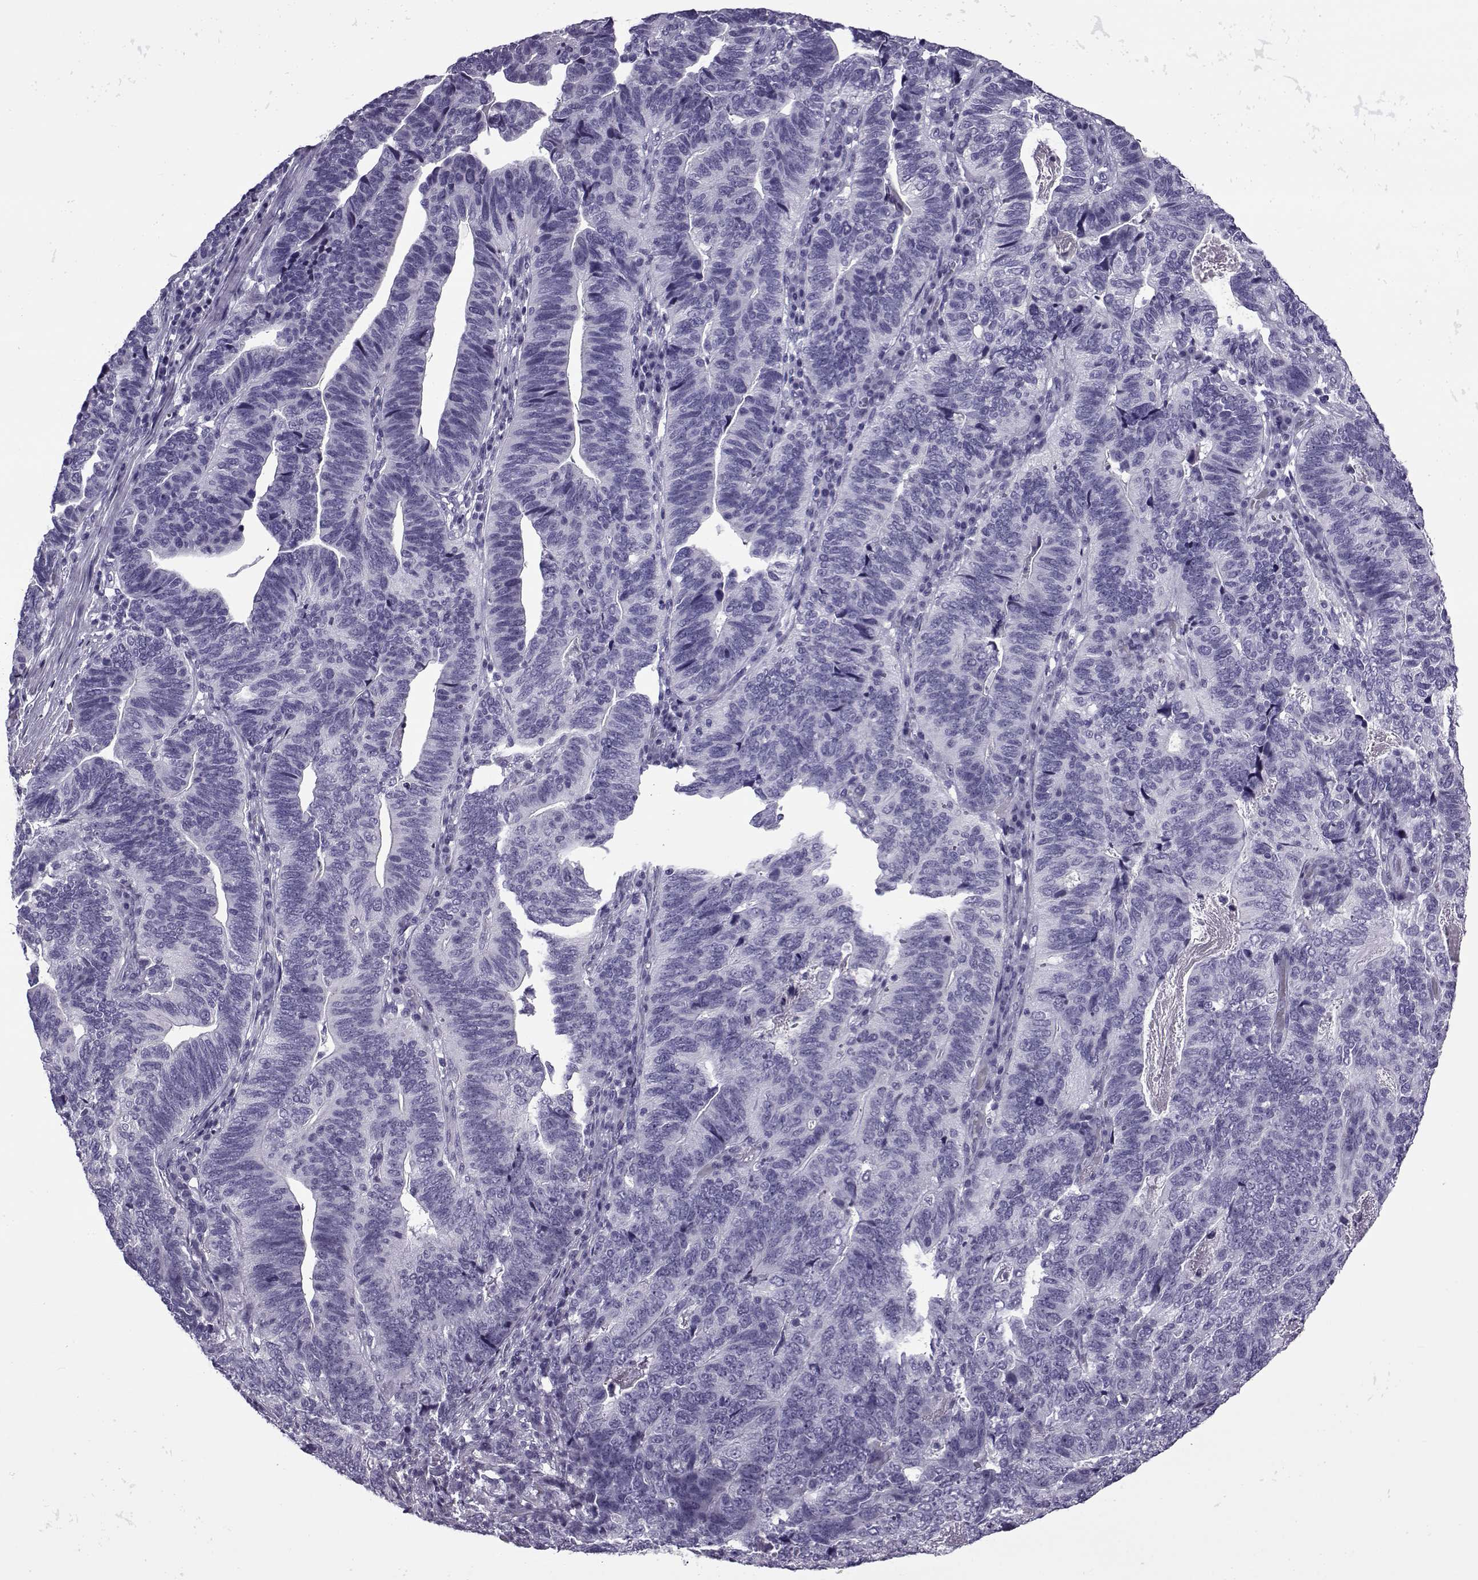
{"staining": {"intensity": "negative", "quantity": "none", "location": "none"}, "tissue": "stomach cancer", "cell_type": "Tumor cells", "image_type": "cancer", "snomed": [{"axis": "morphology", "description": "Adenocarcinoma, NOS"}, {"axis": "topography", "description": "Stomach, upper"}], "caption": "Human stomach adenocarcinoma stained for a protein using immunohistochemistry (IHC) reveals no staining in tumor cells.", "gene": "OIP5", "patient": {"sex": "female", "age": 67}}